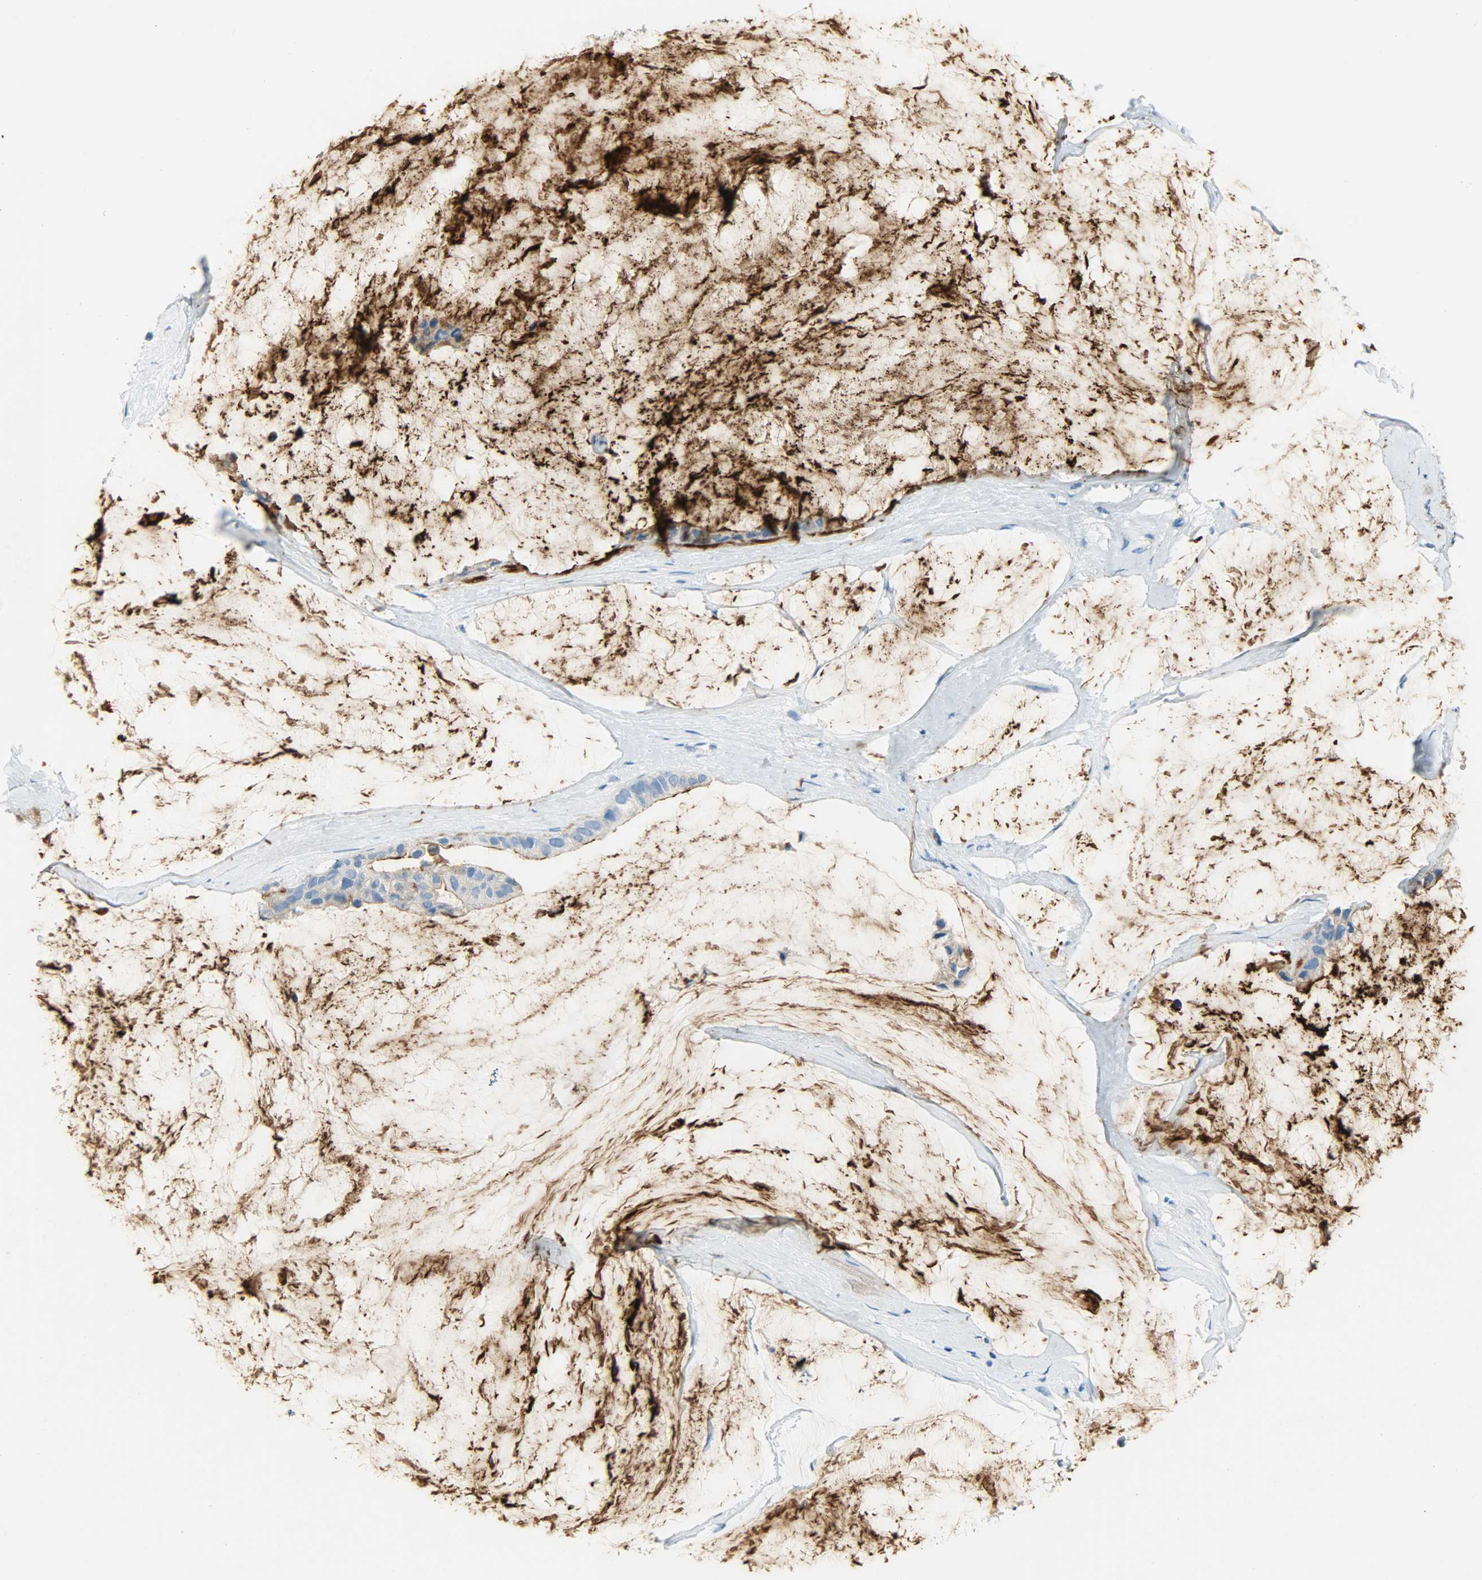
{"staining": {"intensity": "strong", "quantity": ">75%", "location": "cytoplasmic/membranous"}, "tissue": "ovarian cancer", "cell_type": "Tumor cells", "image_type": "cancer", "snomed": [{"axis": "morphology", "description": "Cystadenocarcinoma, mucinous, NOS"}, {"axis": "topography", "description": "Ovary"}], "caption": "Strong cytoplasmic/membranous staining for a protein is appreciated in approximately >75% of tumor cells of ovarian cancer using immunohistochemistry.", "gene": "PROM1", "patient": {"sex": "female", "age": 39}}